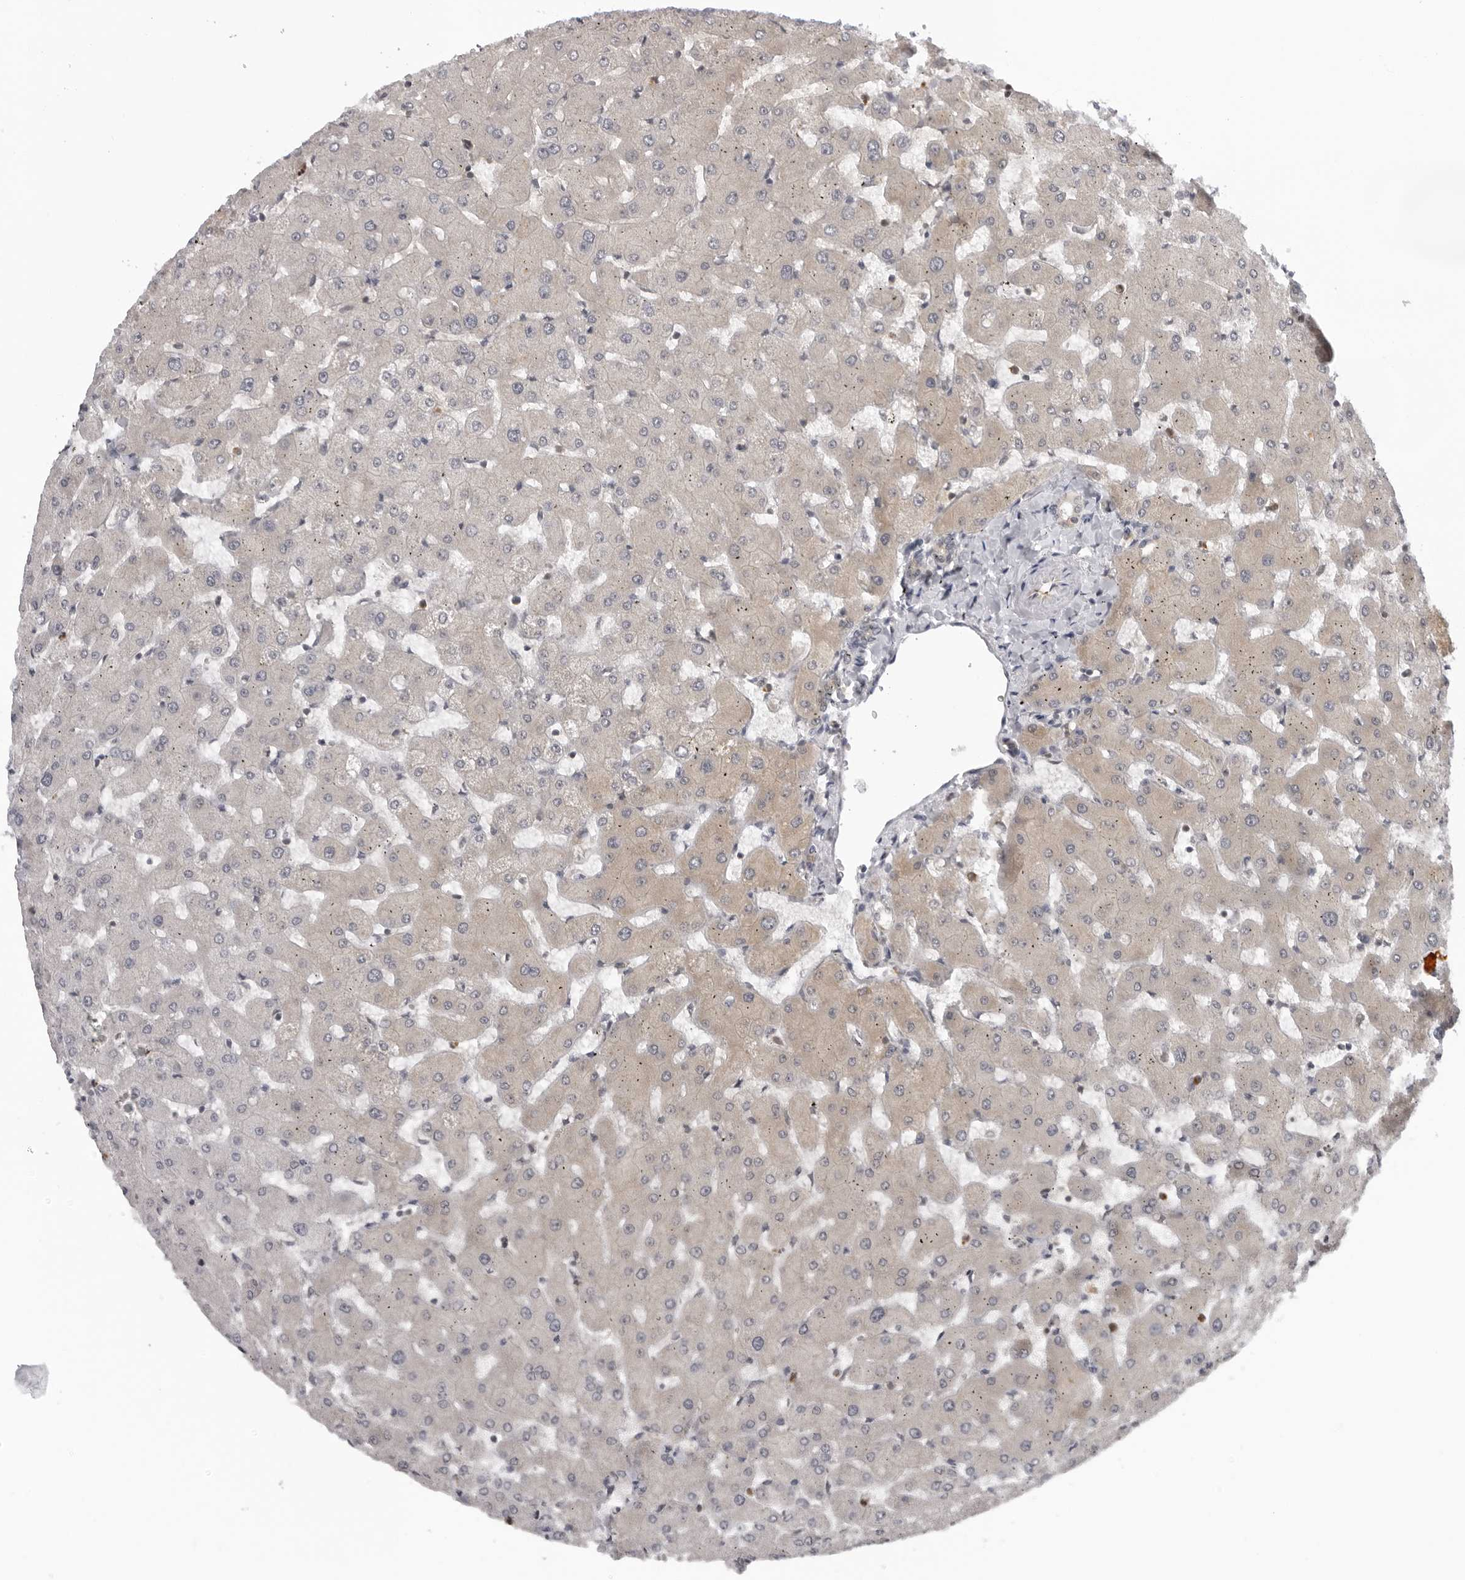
{"staining": {"intensity": "weak", "quantity": "25%-75%", "location": "cytoplasmic/membranous"}, "tissue": "liver", "cell_type": "Cholangiocytes", "image_type": "normal", "snomed": [{"axis": "morphology", "description": "Normal tissue, NOS"}, {"axis": "topography", "description": "Liver"}], "caption": "Protein expression analysis of unremarkable human liver reveals weak cytoplasmic/membranous staining in approximately 25%-75% of cholangiocytes. (brown staining indicates protein expression, while blue staining denotes nuclei).", "gene": "MRPS15", "patient": {"sex": "female", "age": 63}}